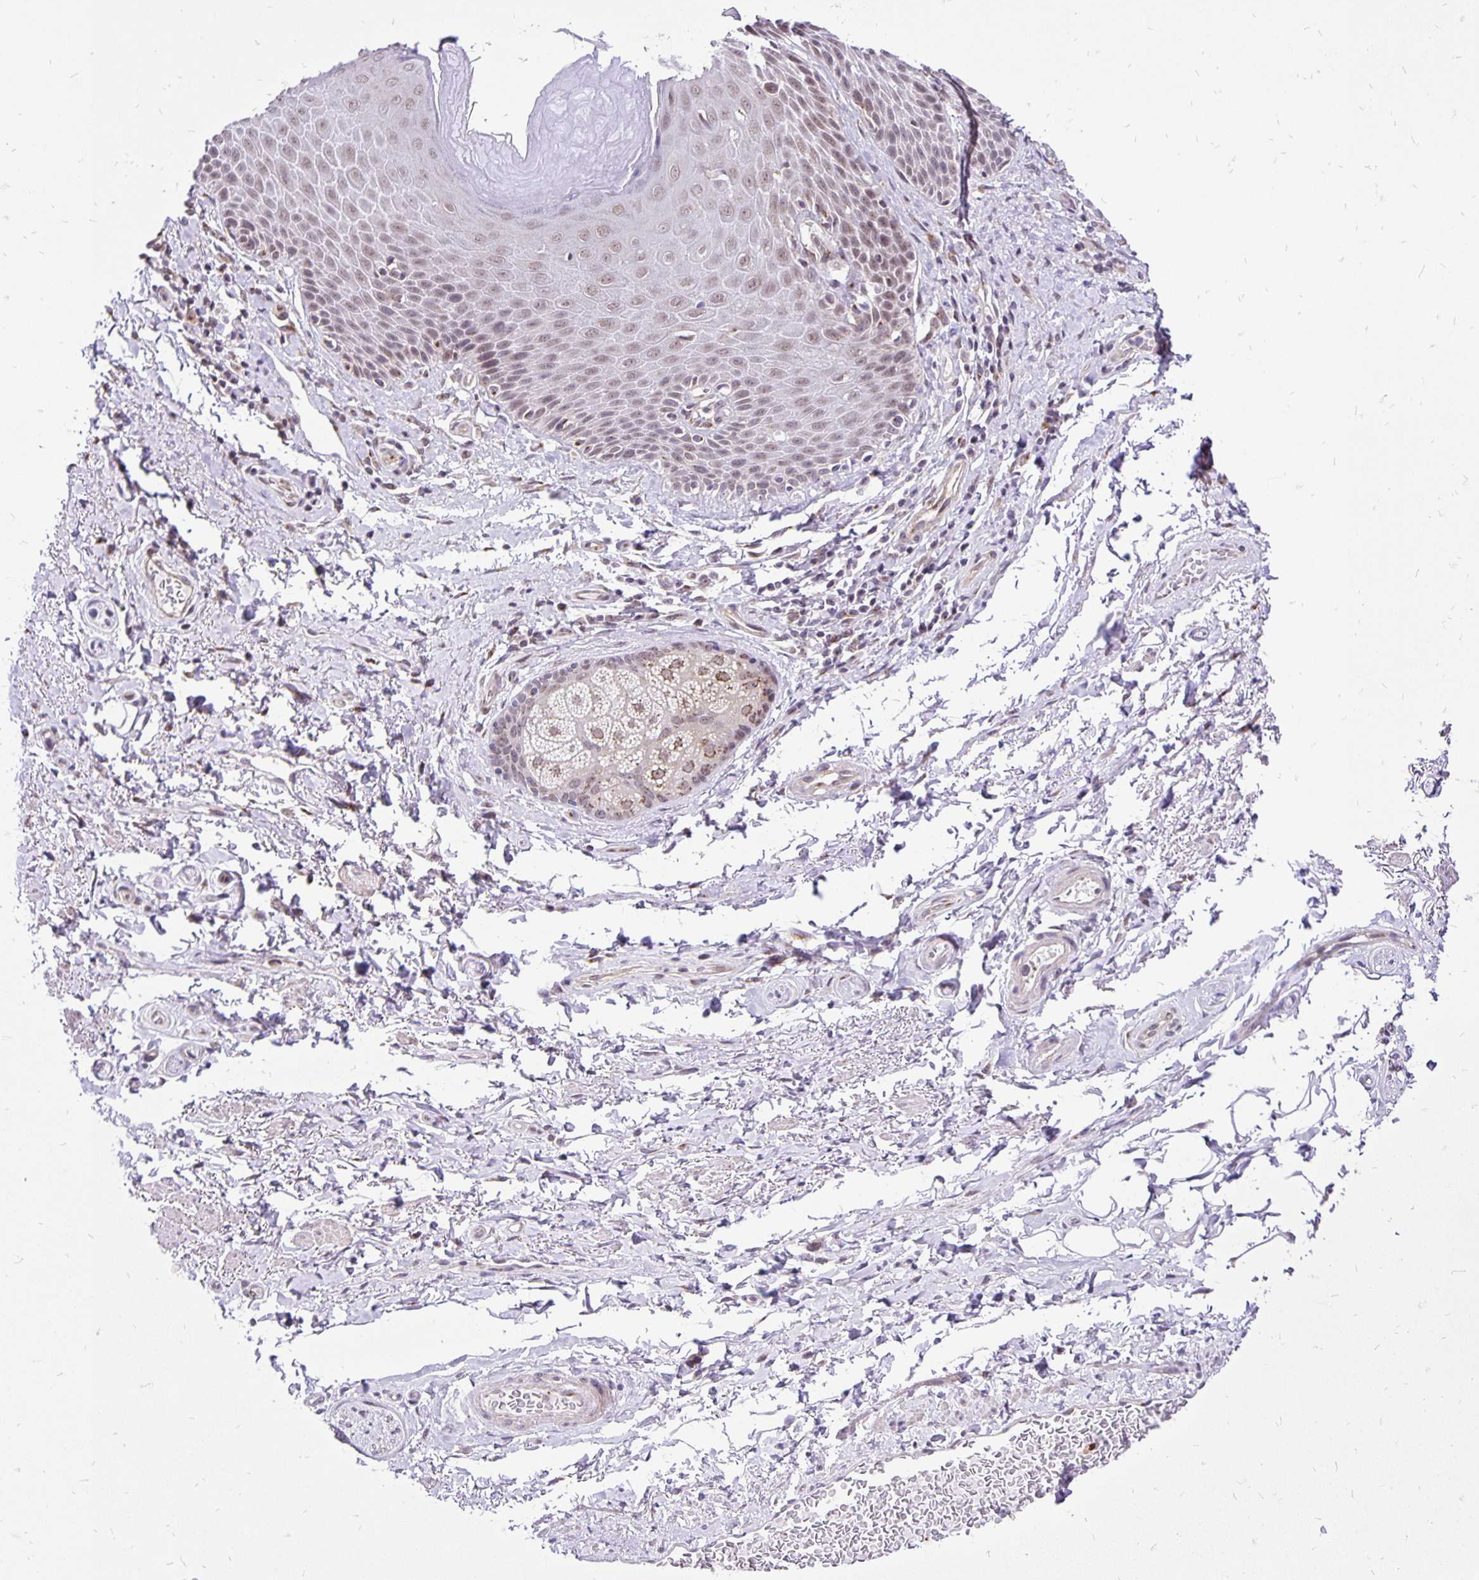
{"staining": {"intensity": "negative", "quantity": "none", "location": "none"}, "tissue": "adipose tissue", "cell_type": "Adipocytes", "image_type": "normal", "snomed": [{"axis": "morphology", "description": "Normal tissue, NOS"}, {"axis": "topography", "description": "Peripheral nerve tissue"}], "caption": "DAB (3,3'-diaminobenzidine) immunohistochemical staining of normal adipose tissue exhibits no significant staining in adipocytes. Brightfield microscopy of immunohistochemistry stained with DAB (brown) and hematoxylin (blue), captured at high magnification.", "gene": "GOLGA5", "patient": {"sex": "male", "age": 51}}